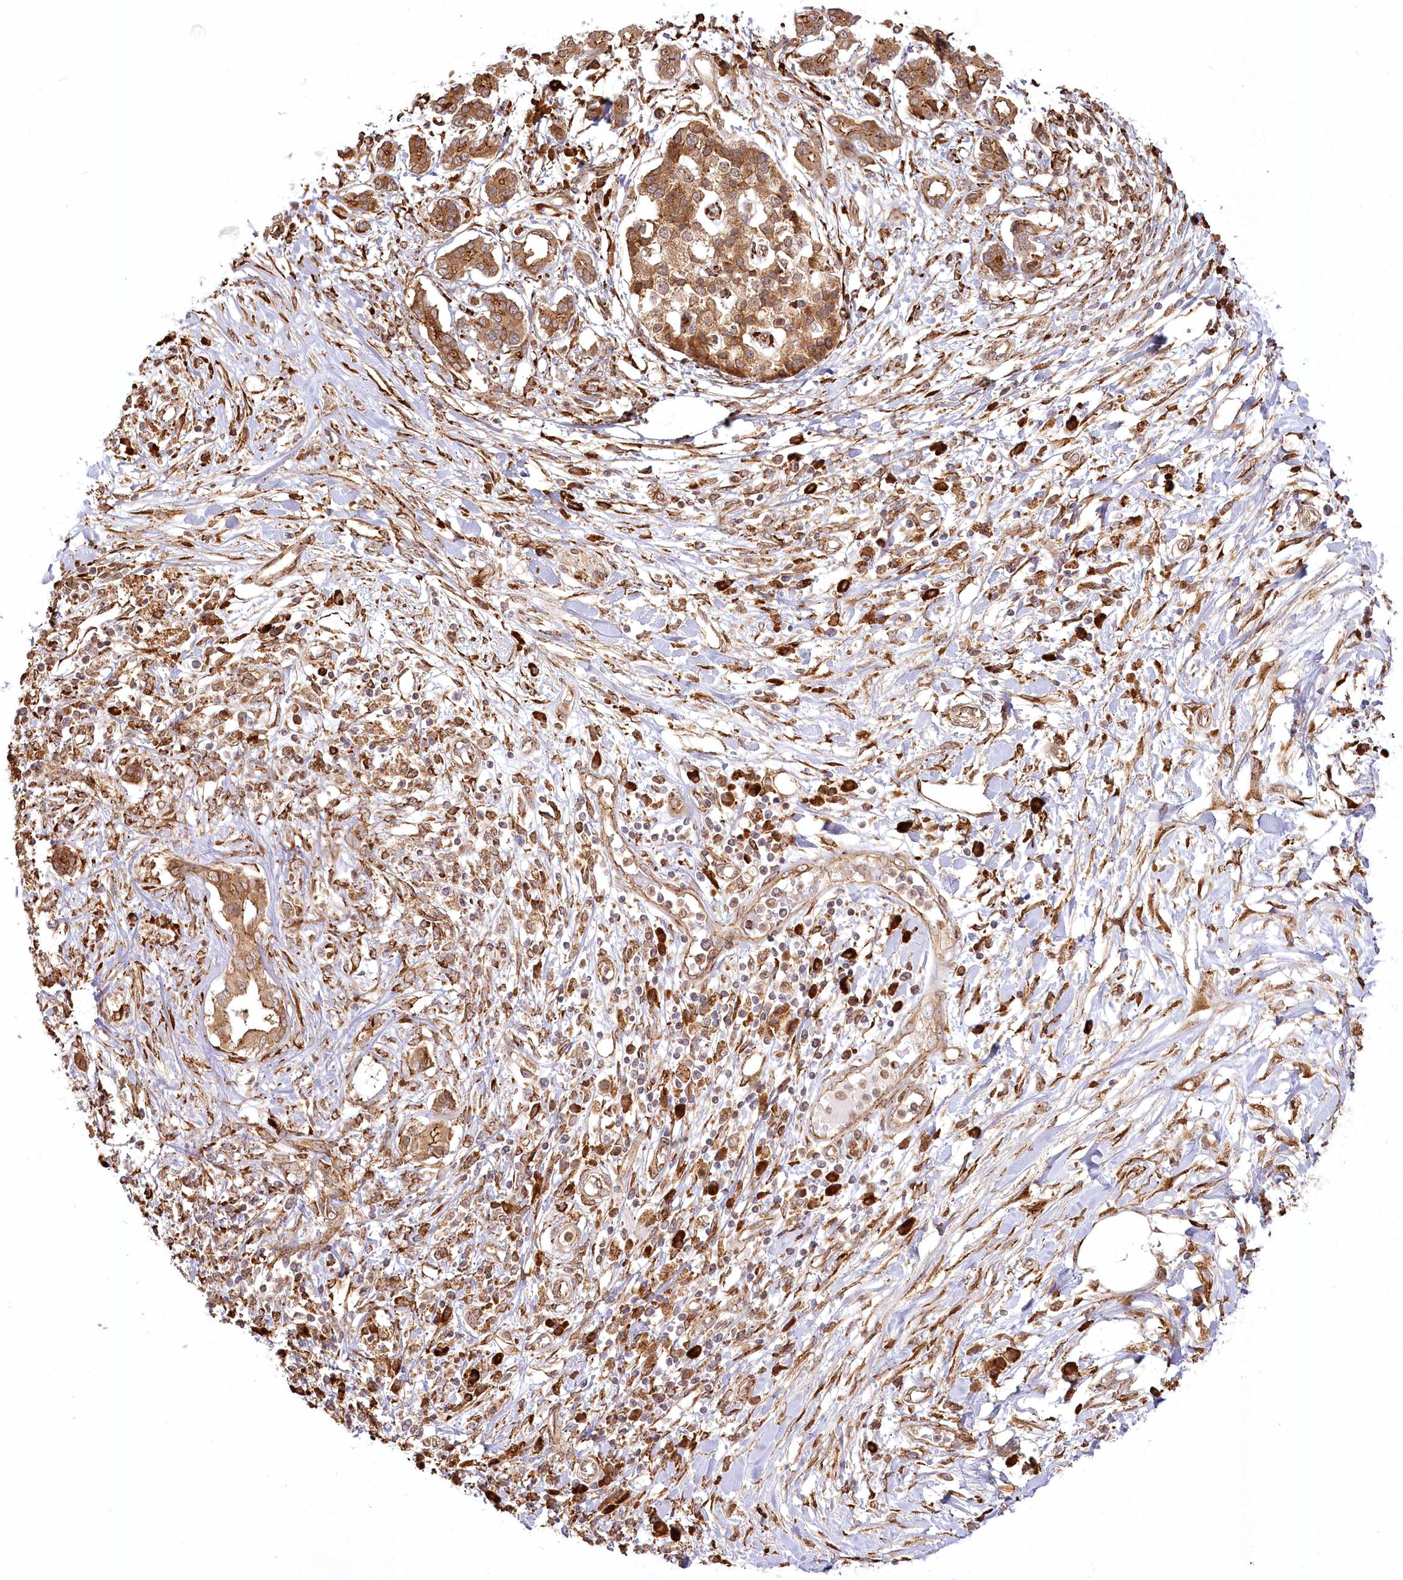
{"staining": {"intensity": "moderate", "quantity": ">75%", "location": "cytoplasmic/membranous"}, "tissue": "pancreatic cancer", "cell_type": "Tumor cells", "image_type": "cancer", "snomed": [{"axis": "morphology", "description": "Adenocarcinoma, NOS"}, {"axis": "topography", "description": "Pancreas"}], "caption": "Immunohistochemistry (IHC) micrograph of neoplastic tissue: pancreatic adenocarcinoma stained using immunohistochemistry (IHC) displays medium levels of moderate protein expression localized specifically in the cytoplasmic/membranous of tumor cells, appearing as a cytoplasmic/membranous brown color.", "gene": "FAM13A", "patient": {"sex": "female", "age": 56}}